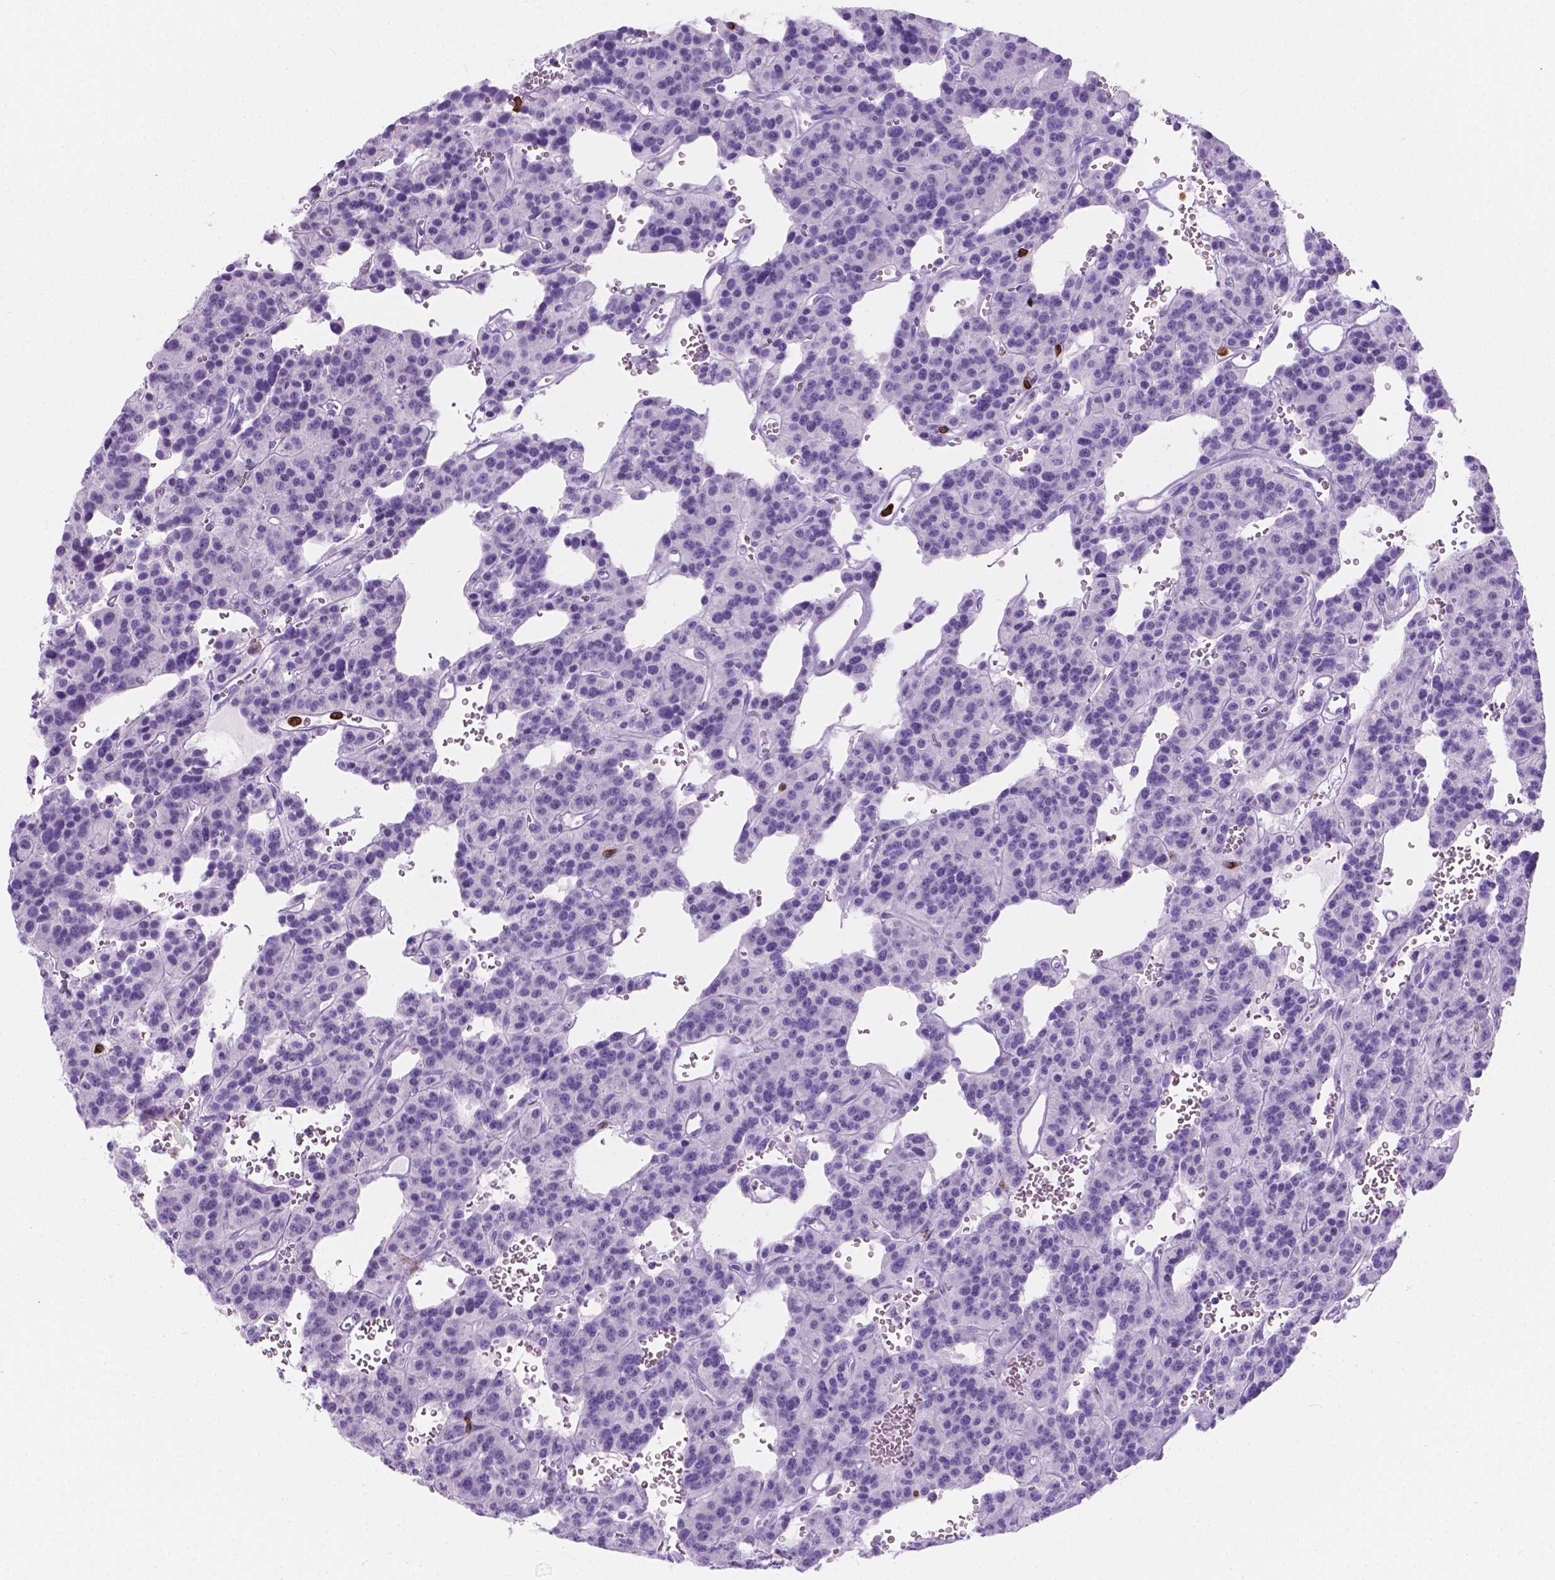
{"staining": {"intensity": "negative", "quantity": "none", "location": "none"}, "tissue": "carcinoid", "cell_type": "Tumor cells", "image_type": "cancer", "snomed": [{"axis": "morphology", "description": "Carcinoid, malignant, NOS"}, {"axis": "topography", "description": "Lung"}], "caption": "This is a micrograph of immunohistochemistry (IHC) staining of carcinoid, which shows no positivity in tumor cells. (DAB (3,3'-diaminobenzidine) IHC visualized using brightfield microscopy, high magnification).", "gene": "MACF1", "patient": {"sex": "female", "age": 71}}